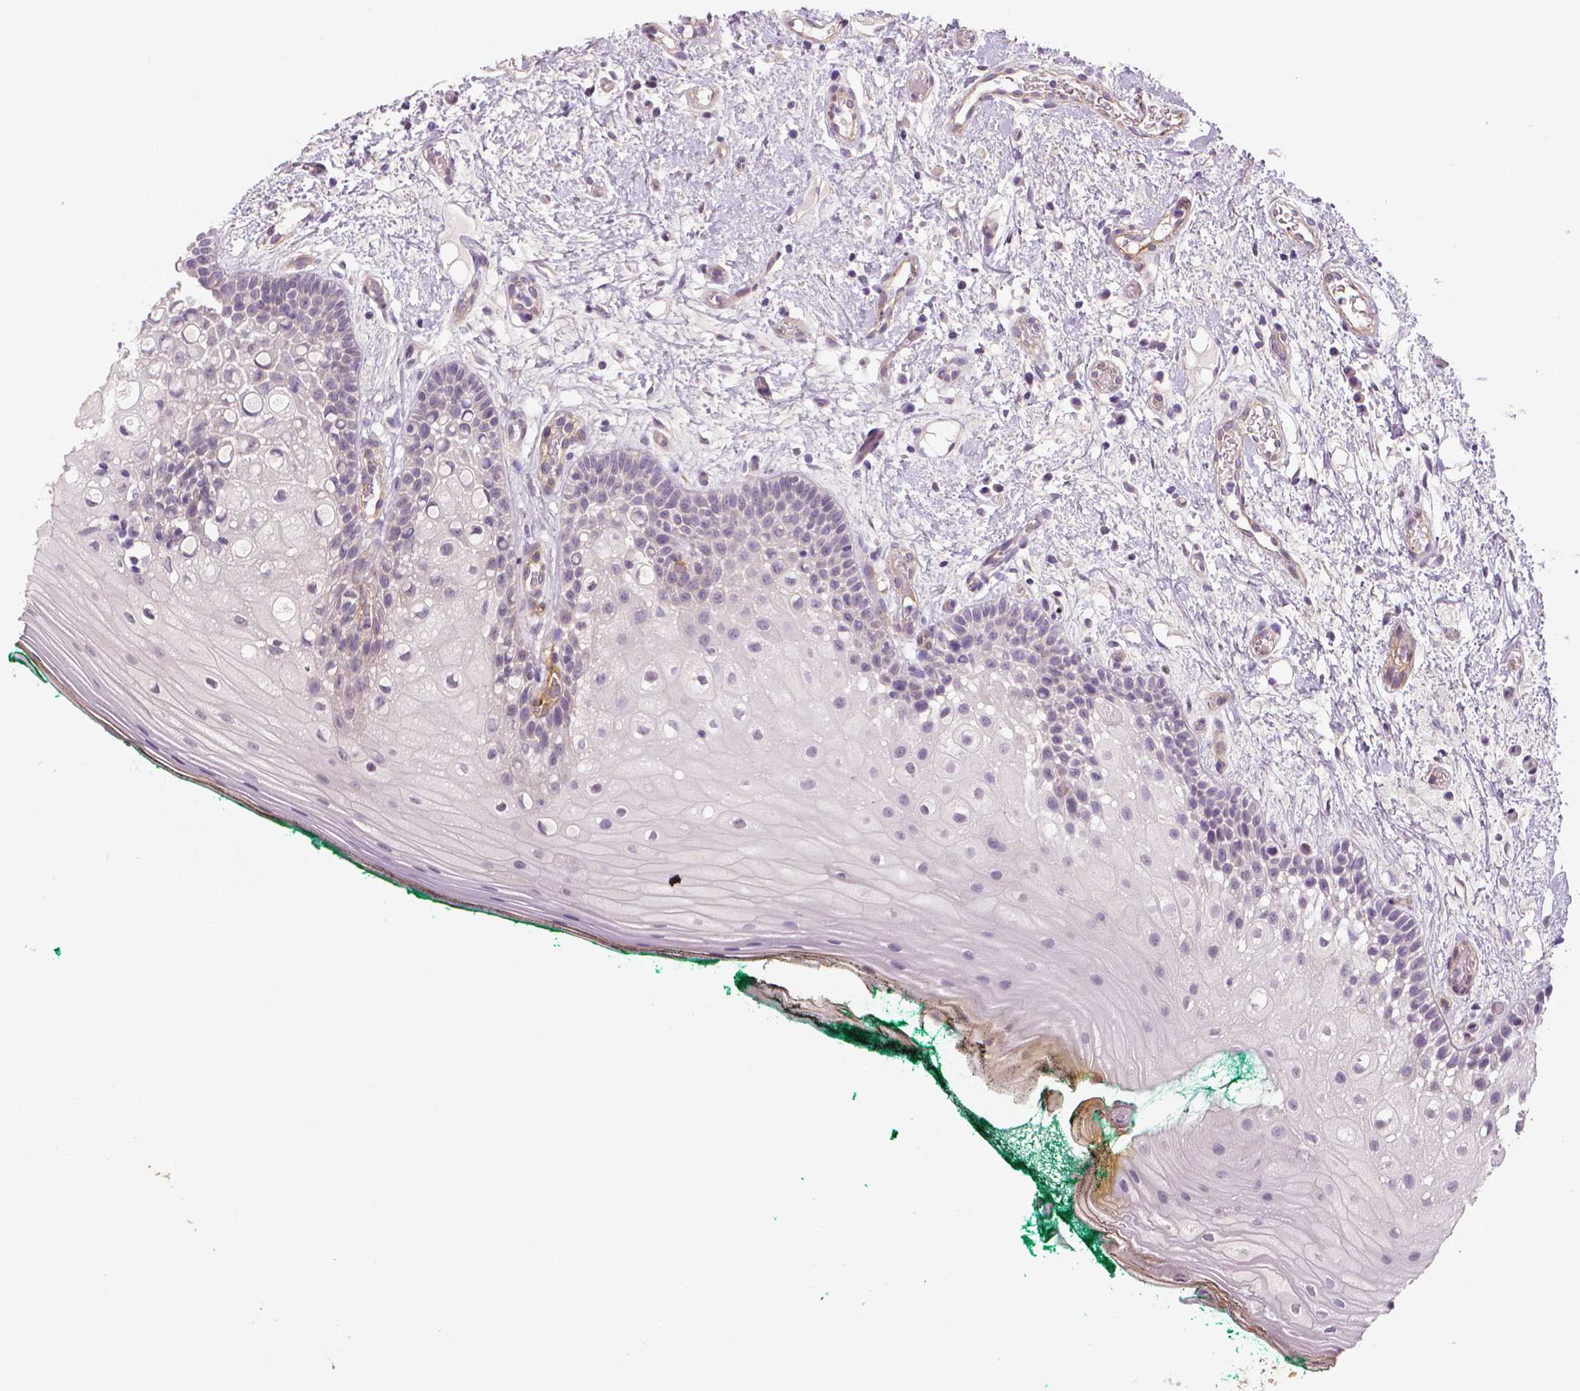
{"staining": {"intensity": "negative", "quantity": "none", "location": "none"}, "tissue": "oral mucosa", "cell_type": "Squamous epithelial cells", "image_type": "normal", "snomed": [{"axis": "morphology", "description": "Normal tissue, NOS"}, {"axis": "topography", "description": "Oral tissue"}], "caption": "DAB (3,3'-diaminobenzidine) immunohistochemical staining of normal human oral mucosa displays no significant positivity in squamous epithelial cells.", "gene": "FLT1", "patient": {"sex": "female", "age": 83}}